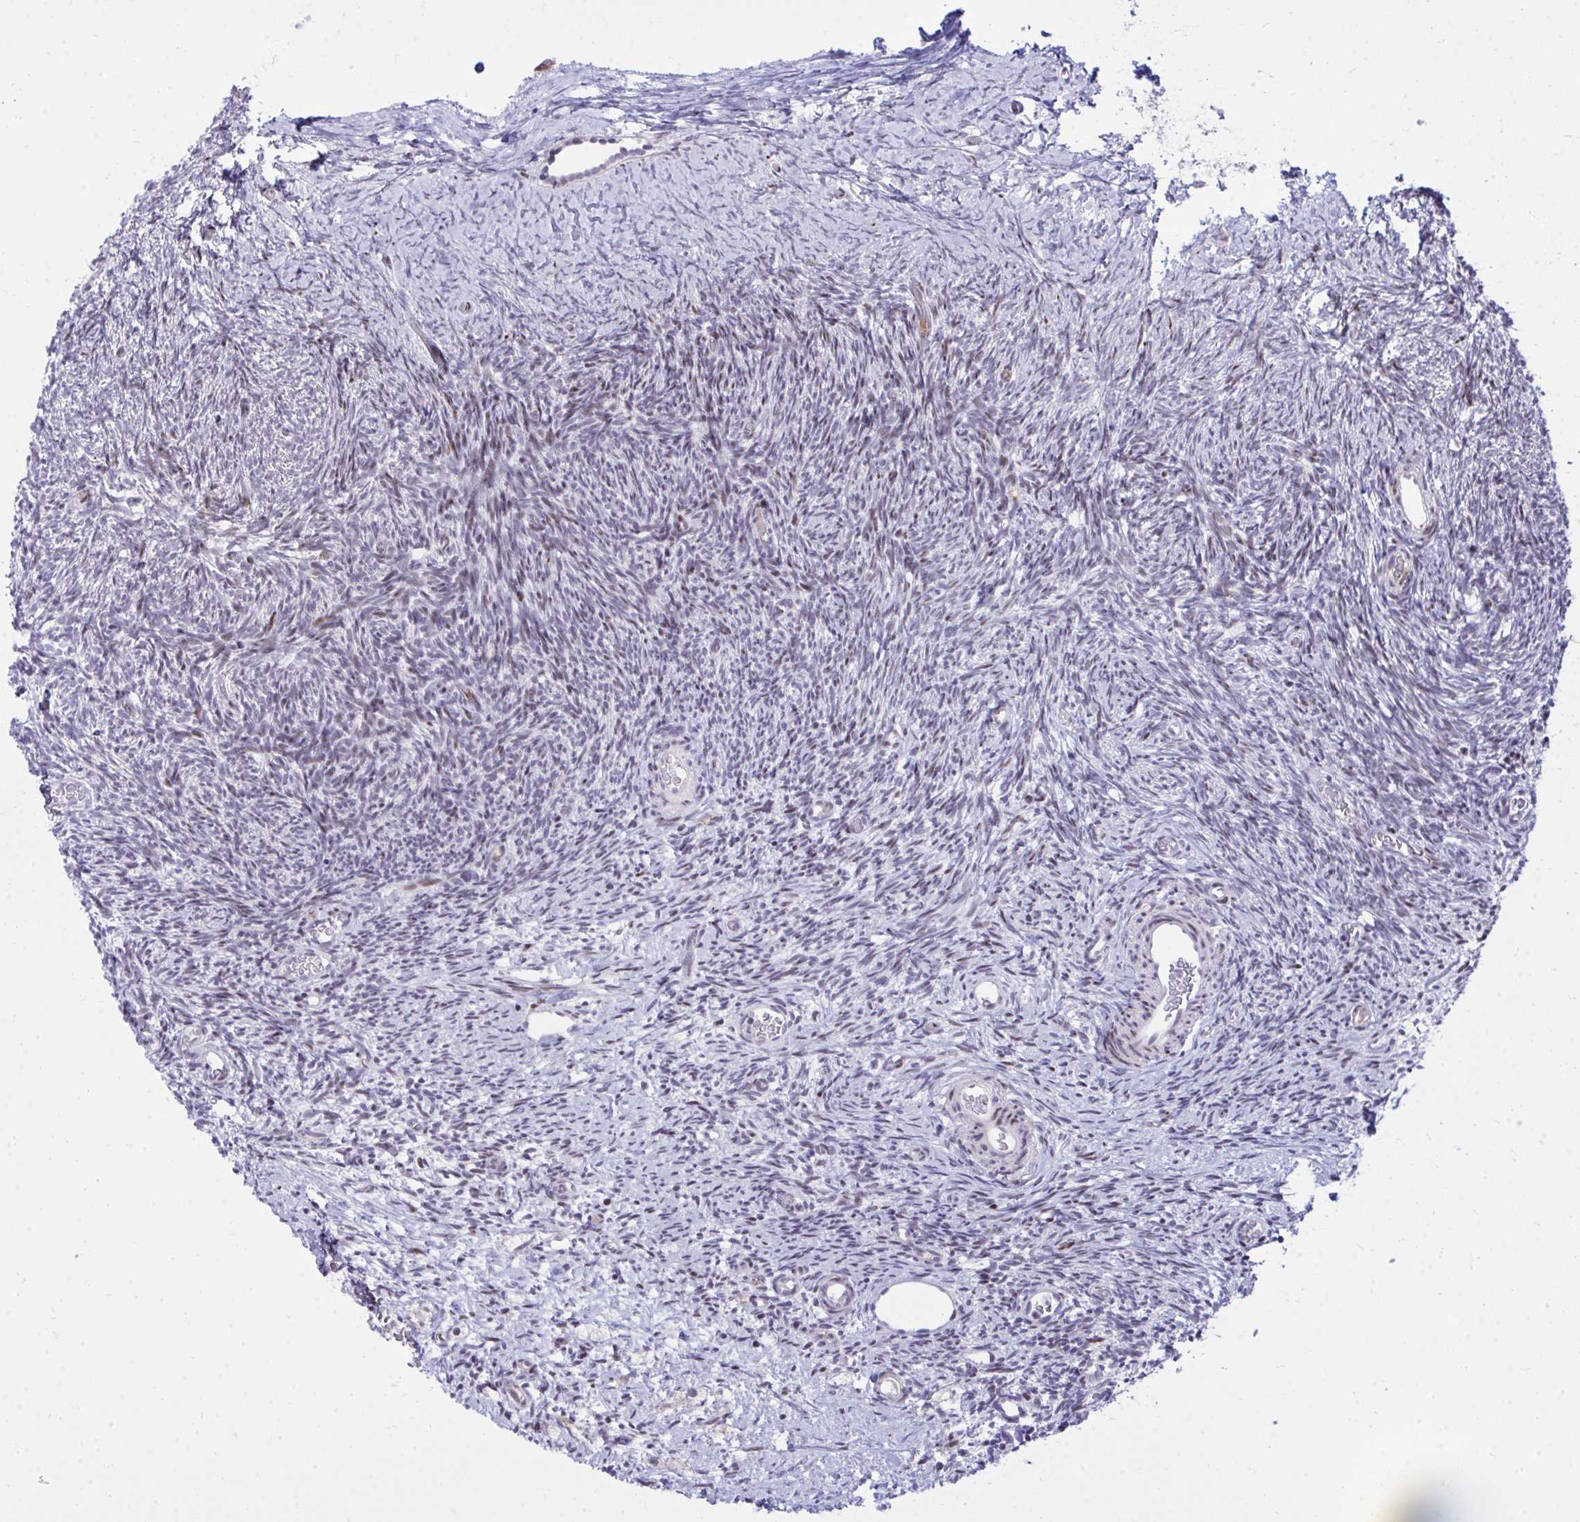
{"staining": {"intensity": "weak", "quantity": "<25%", "location": "nuclear"}, "tissue": "ovary", "cell_type": "Ovarian stroma cells", "image_type": "normal", "snomed": [{"axis": "morphology", "description": "Normal tissue, NOS"}, {"axis": "topography", "description": "Ovary"}], "caption": "IHC histopathology image of normal human ovary stained for a protein (brown), which reveals no expression in ovarian stroma cells.", "gene": "C14orf39", "patient": {"sex": "female", "age": 39}}